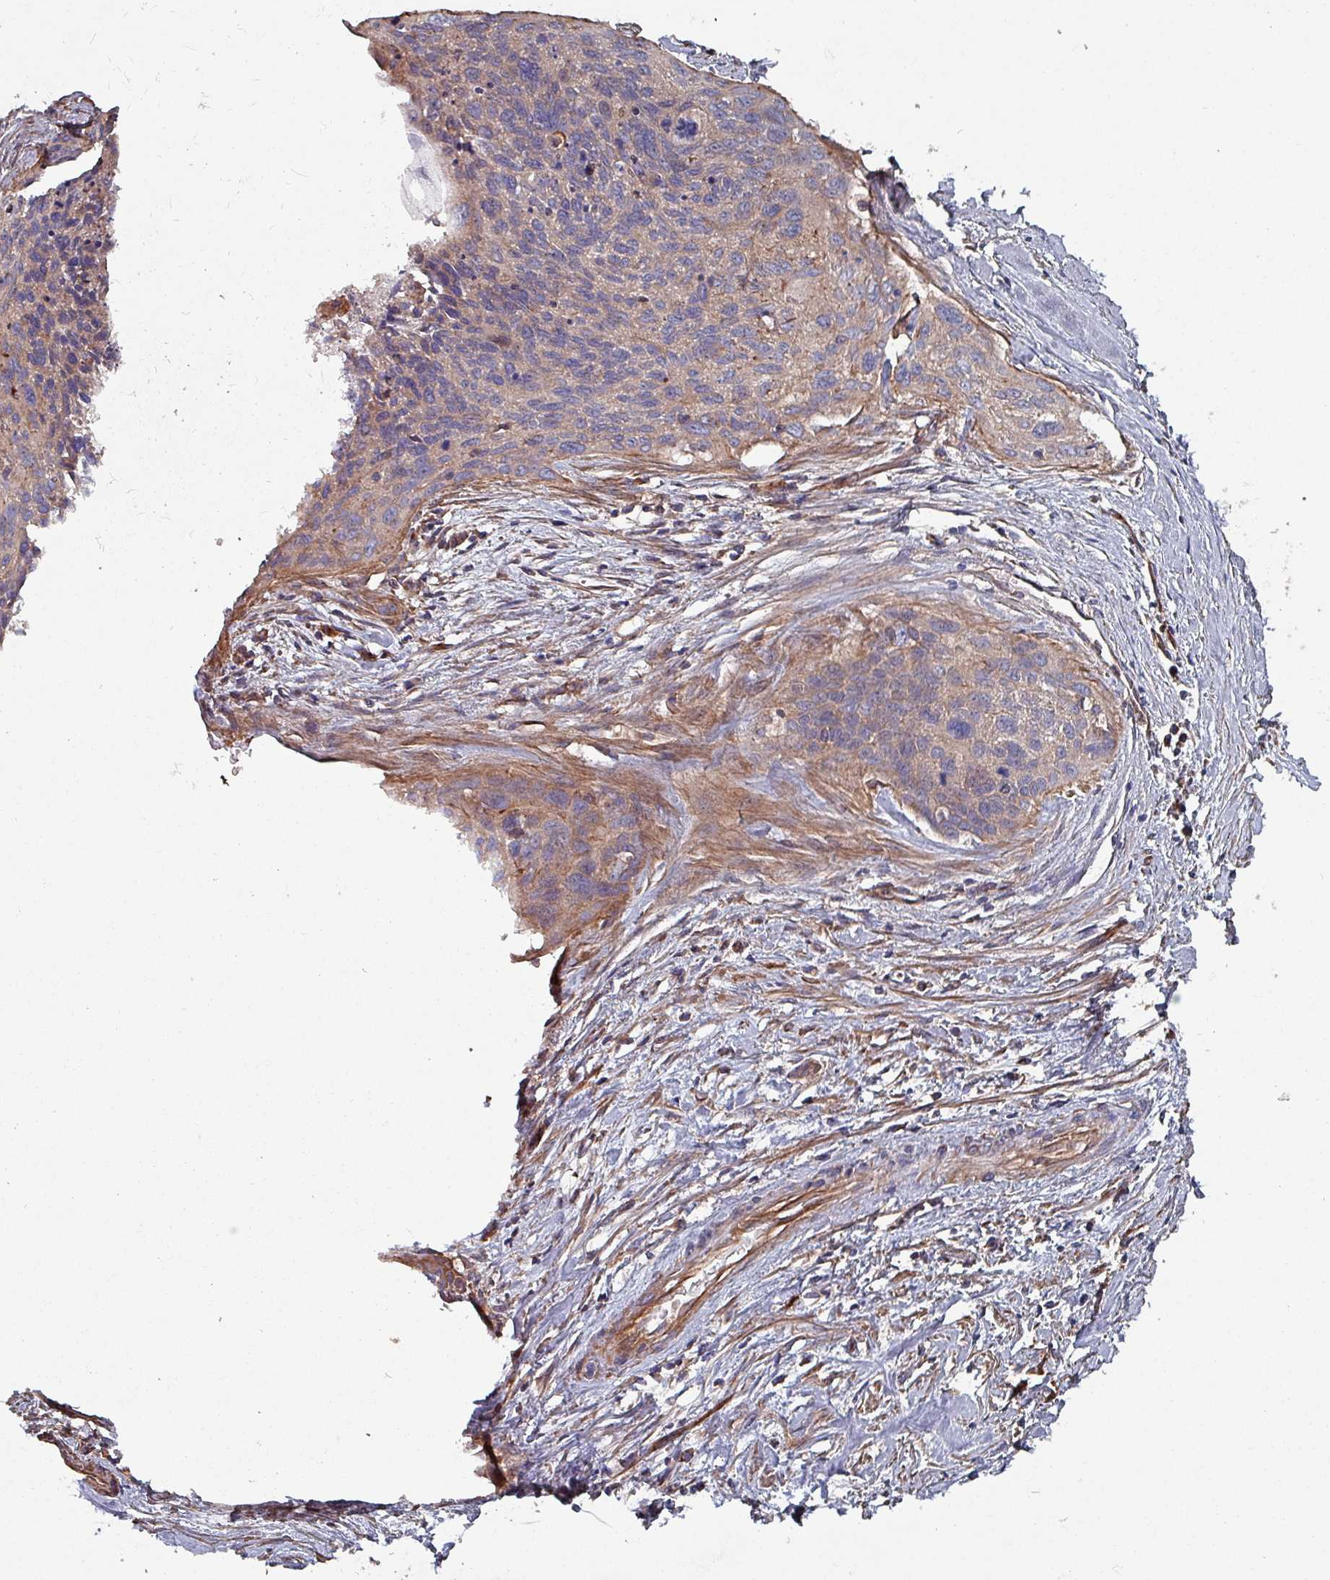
{"staining": {"intensity": "negative", "quantity": "none", "location": "none"}, "tissue": "cervical cancer", "cell_type": "Tumor cells", "image_type": "cancer", "snomed": [{"axis": "morphology", "description": "Squamous cell carcinoma, NOS"}, {"axis": "topography", "description": "Cervix"}], "caption": "DAB immunohistochemical staining of cervical squamous cell carcinoma demonstrates no significant positivity in tumor cells. (DAB (3,3'-diaminobenzidine) immunohistochemistry (IHC) with hematoxylin counter stain).", "gene": "ANO10", "patient": {"sex": "female", "age": 55}}